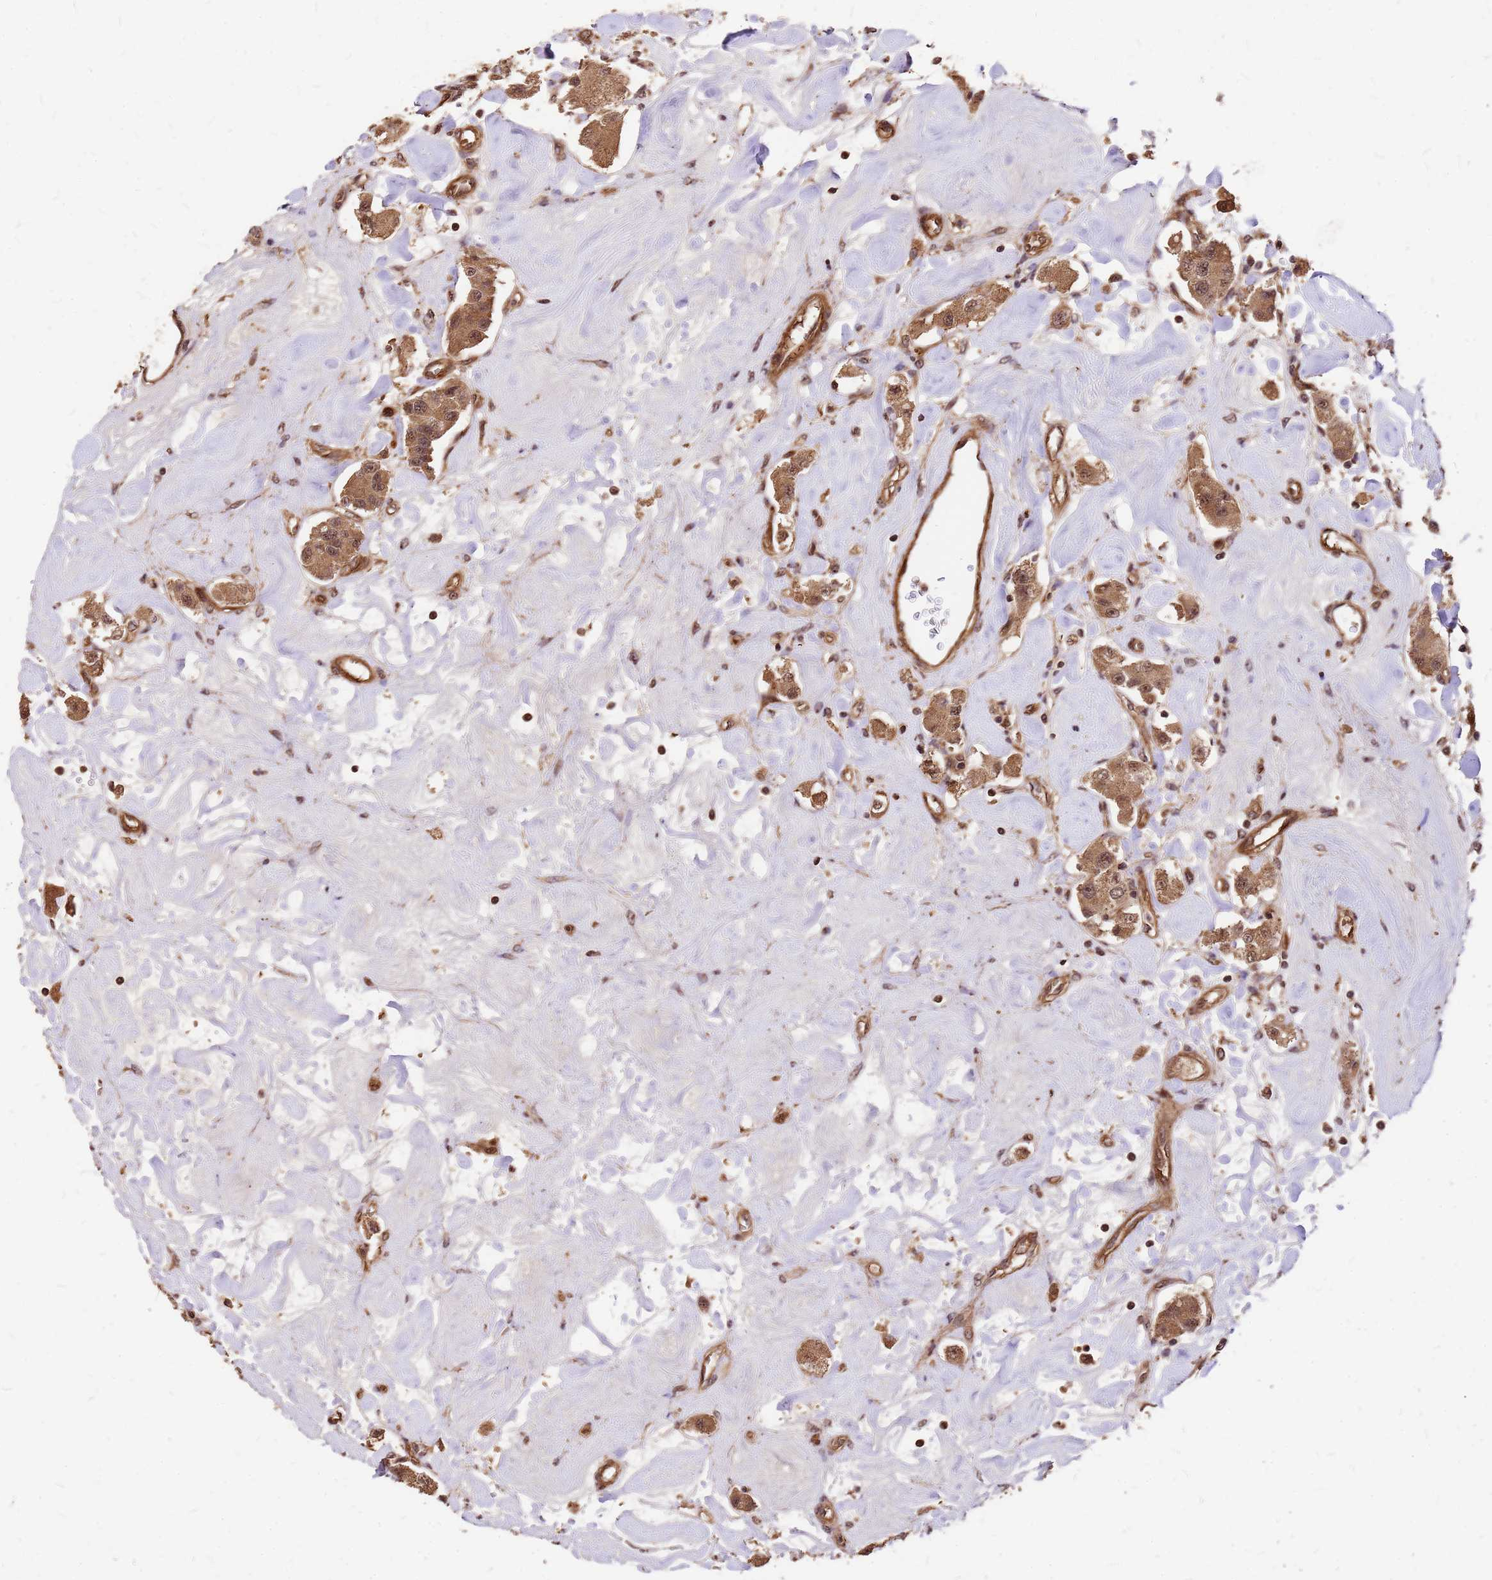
{"staining": {"intensity": "moderate", "quantity": ">75%", "location": "cytoplasmic/membranous,nuclear"}, "tissue": "carcinoid", "cell_type": "Tumor cells", "image_type": "cancer", "snomed": [{"axis": "morphology", "description": "Carcinoid, malignant, NOS"}, {"axis": "topography", "description": "Pancreas"}], "caption": "This micrograph reveals immunohistochemistry (IHC) staining of carcinoid, with medium moderate cytoplasmic/membranous and nuclear positivity in about >75% of tumor cells.", "gene": "GPATCH8", "patient": {"sex": "male", "age": 41}}